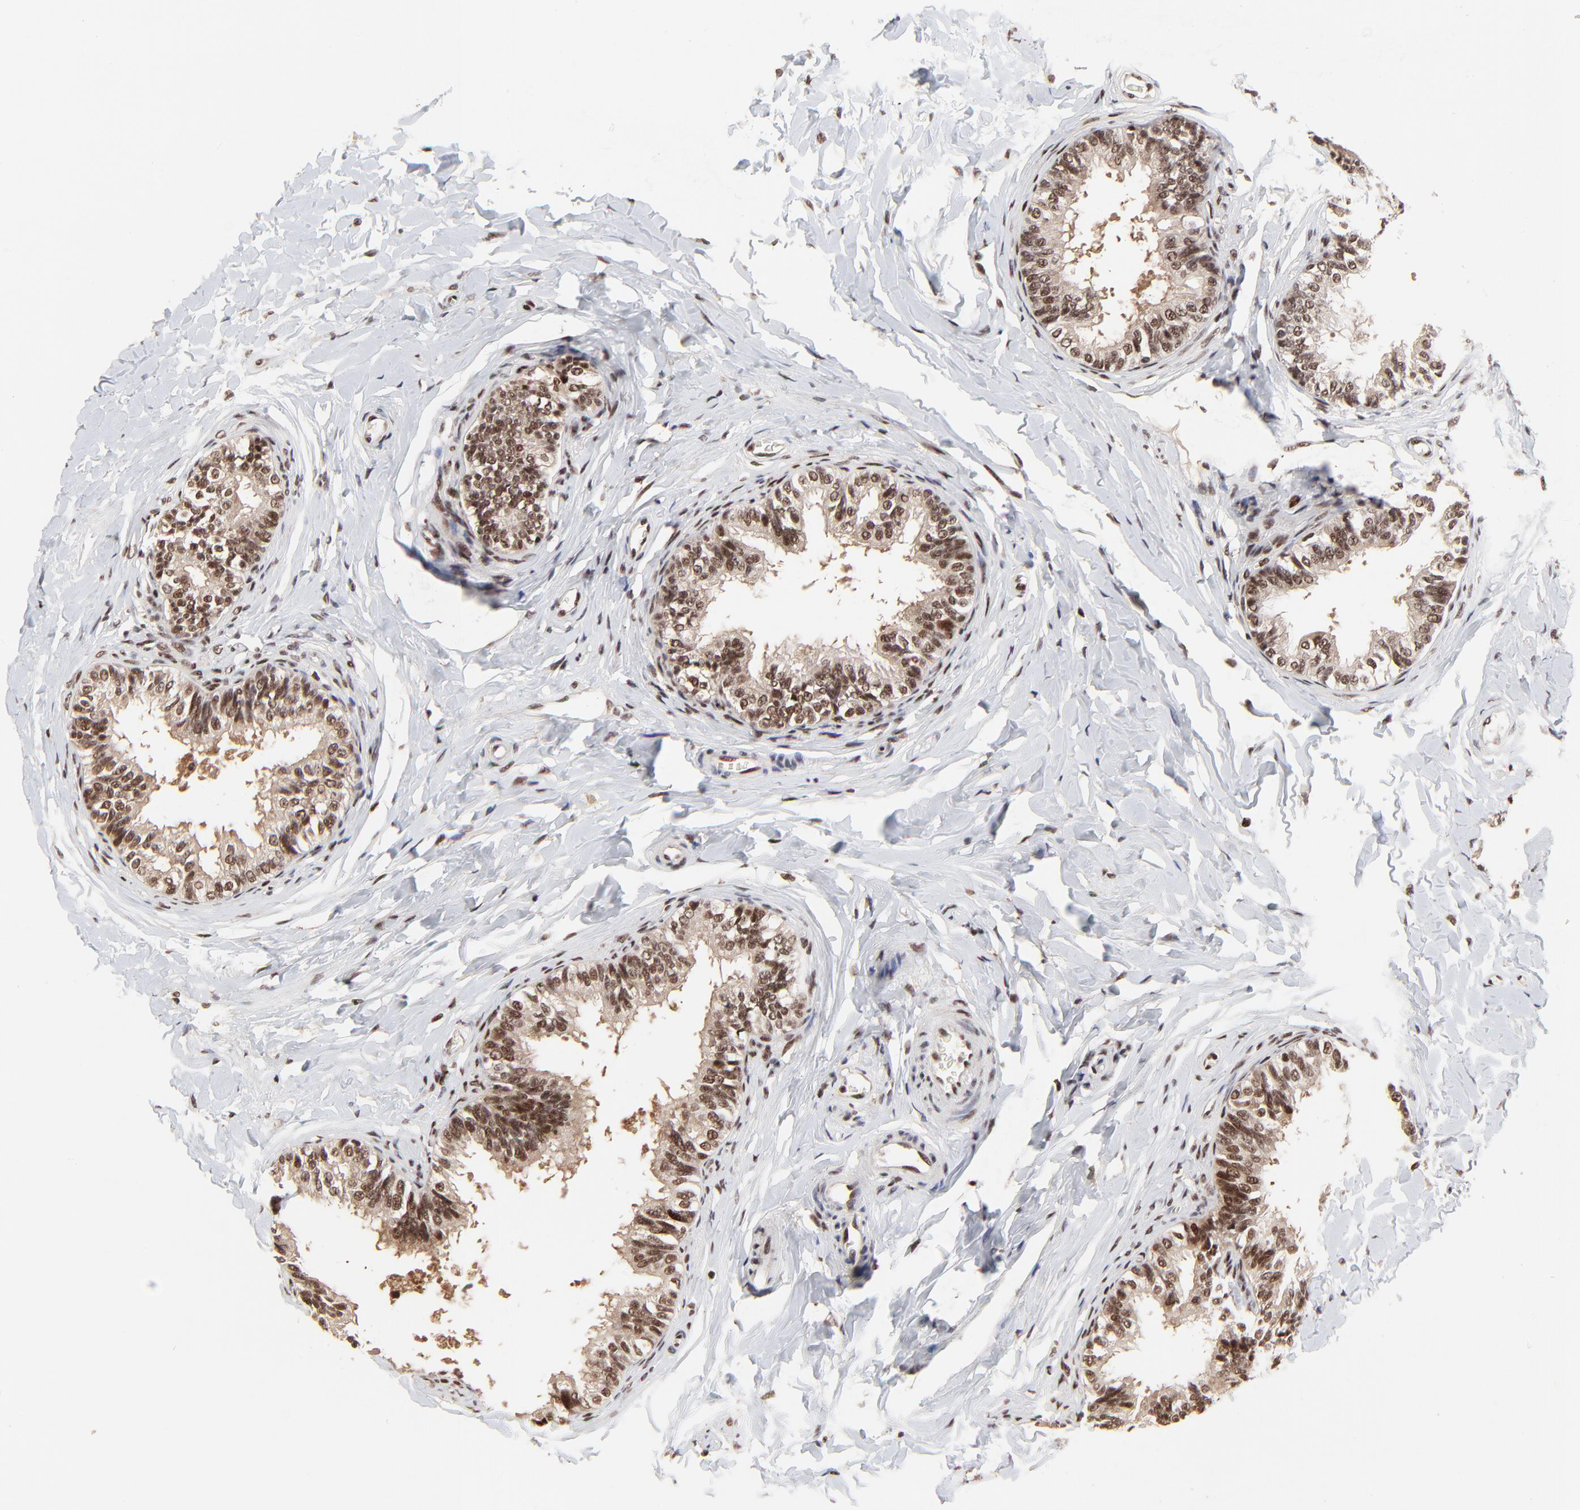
{"staining": {"intensity": "moderate", "quantity": ">75%", "location": "nuclear"}, "tissue": "epididymis", "cell_type": "Glandular cells", "image_type": "normal", "snomed": [{"axis": "morphology", "description": "Normal tissue, NOS"}, {"axis": "topography", "description": "Epididymis"}], "caption": "Immunohistochemical staining of unremarkable epididymis shows >75% levels of moderate nuclear protein positivity in about >75% of glandular cells.", "gene": "RBM22", "patient": {"sex": "male", "age": 26}}